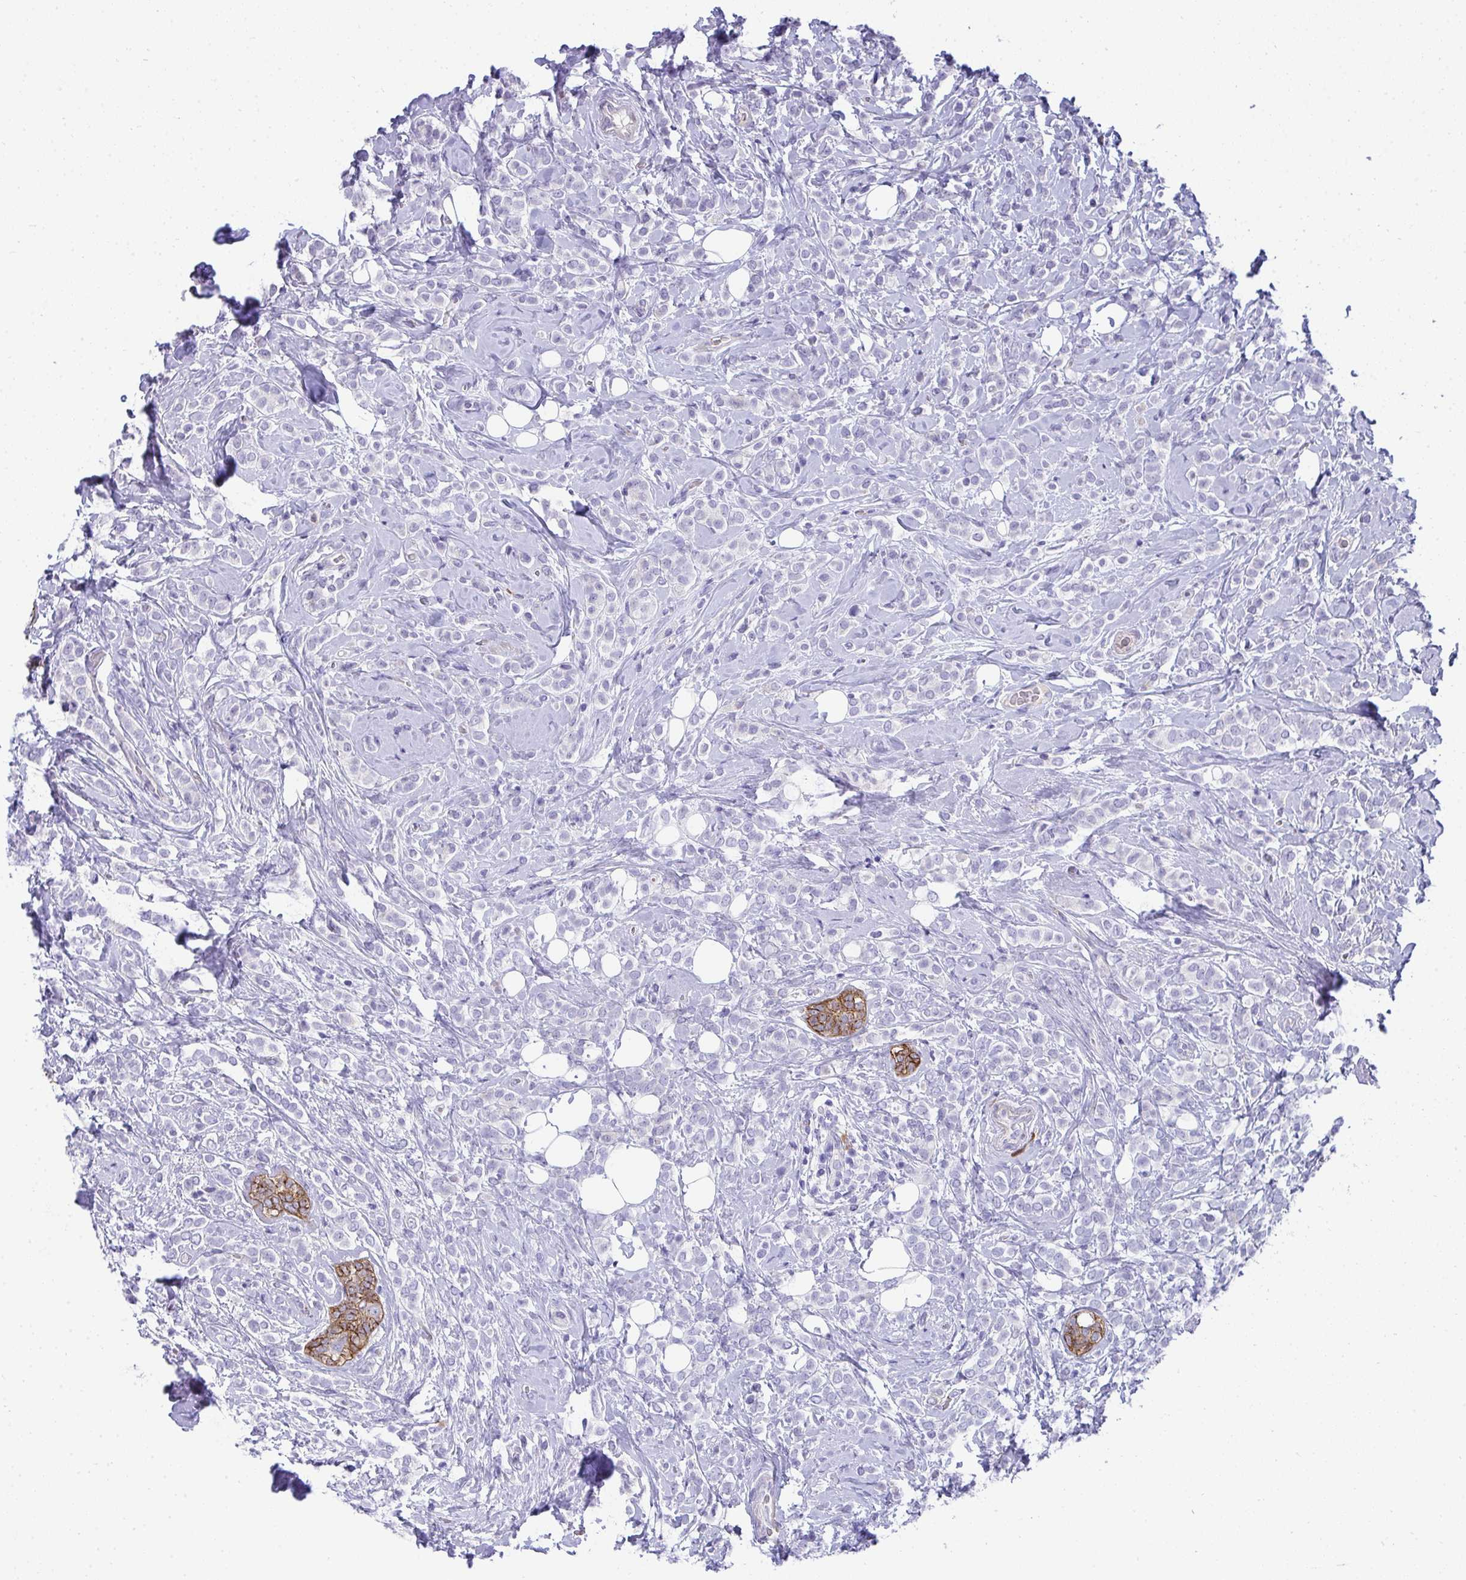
{"staining": {"intensity": "negative", "quantity": "none", "location": "none"}, "tissue": "breast cancer", "cell_type": "Tumor cells", "image_type": "cancer", "snomed": [{"axis": "morphology", "description": "Lobular carcinoma"}, {"axis": "topography", "description": "Breast"}], "caption": "An image of breast cancer (lobular carcinoma) stained for a protein reveals no brown staining in tumor cells. The staining is performed using DAB (3,3'-diaminobenzidine) brown chromogen with nuclei counter-stained in using hematoxylin.", "gene": "AK5", "patient": {"sex": "female", "age": 49}}